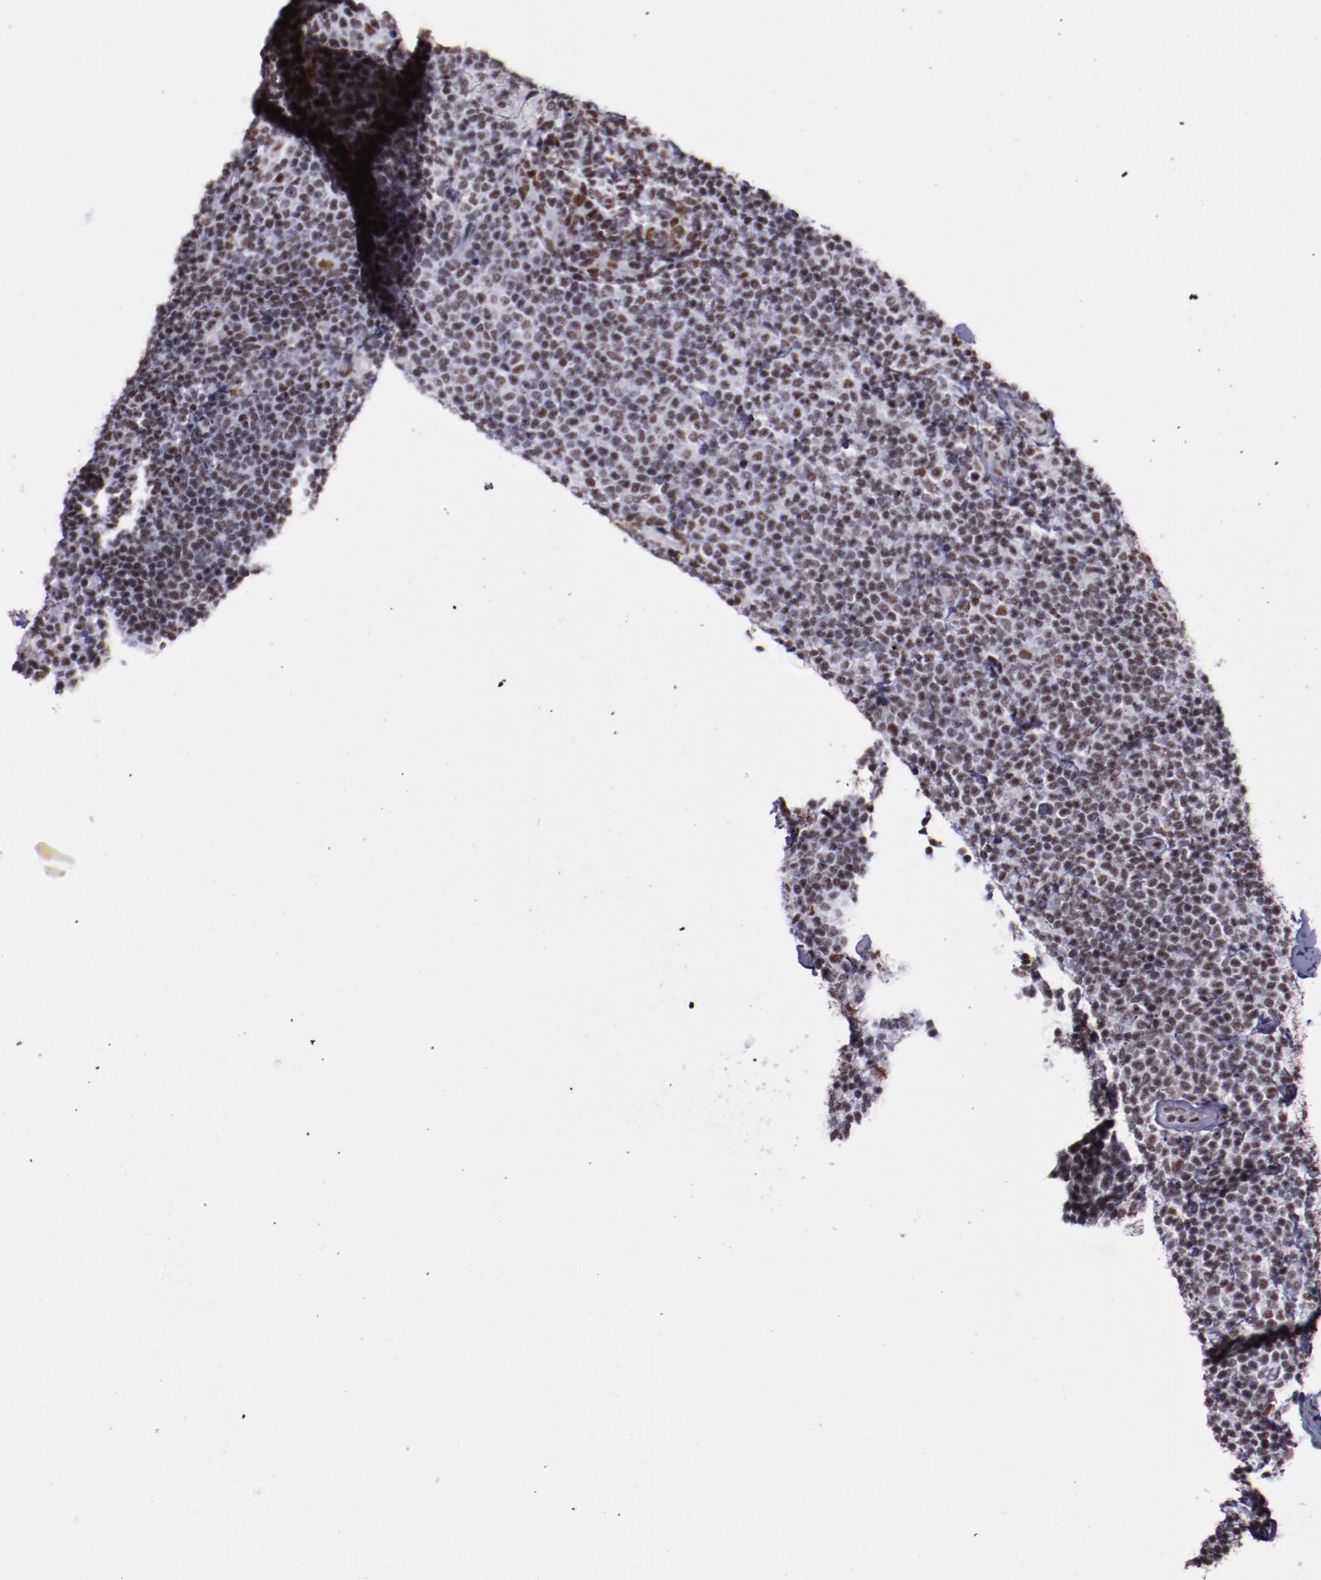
{"staining": {"intensity": "strong", "quantity": ">75%", "location": "nuclear"}, "tissue": "fallopian tube", "cell_type": "Glandular cells", "image_type": "normal", "snomed": [{"axis": "morphology", "description": "Normal tissue, NOS"}, {"axis": "topography", "description": "Fallopian tube"}, {"axis": "topography", "description": "Ovary"}], "caption": "DAB (3,3'-diaminobenzidine) immunohistochemical staining of unremarkable human fallopian tube demonstrates strong nuclear protein staining in approximately >75% of glandular cells.", "gene": "PPP4R3A", "patient": {"sex": "female", "age": 69}}